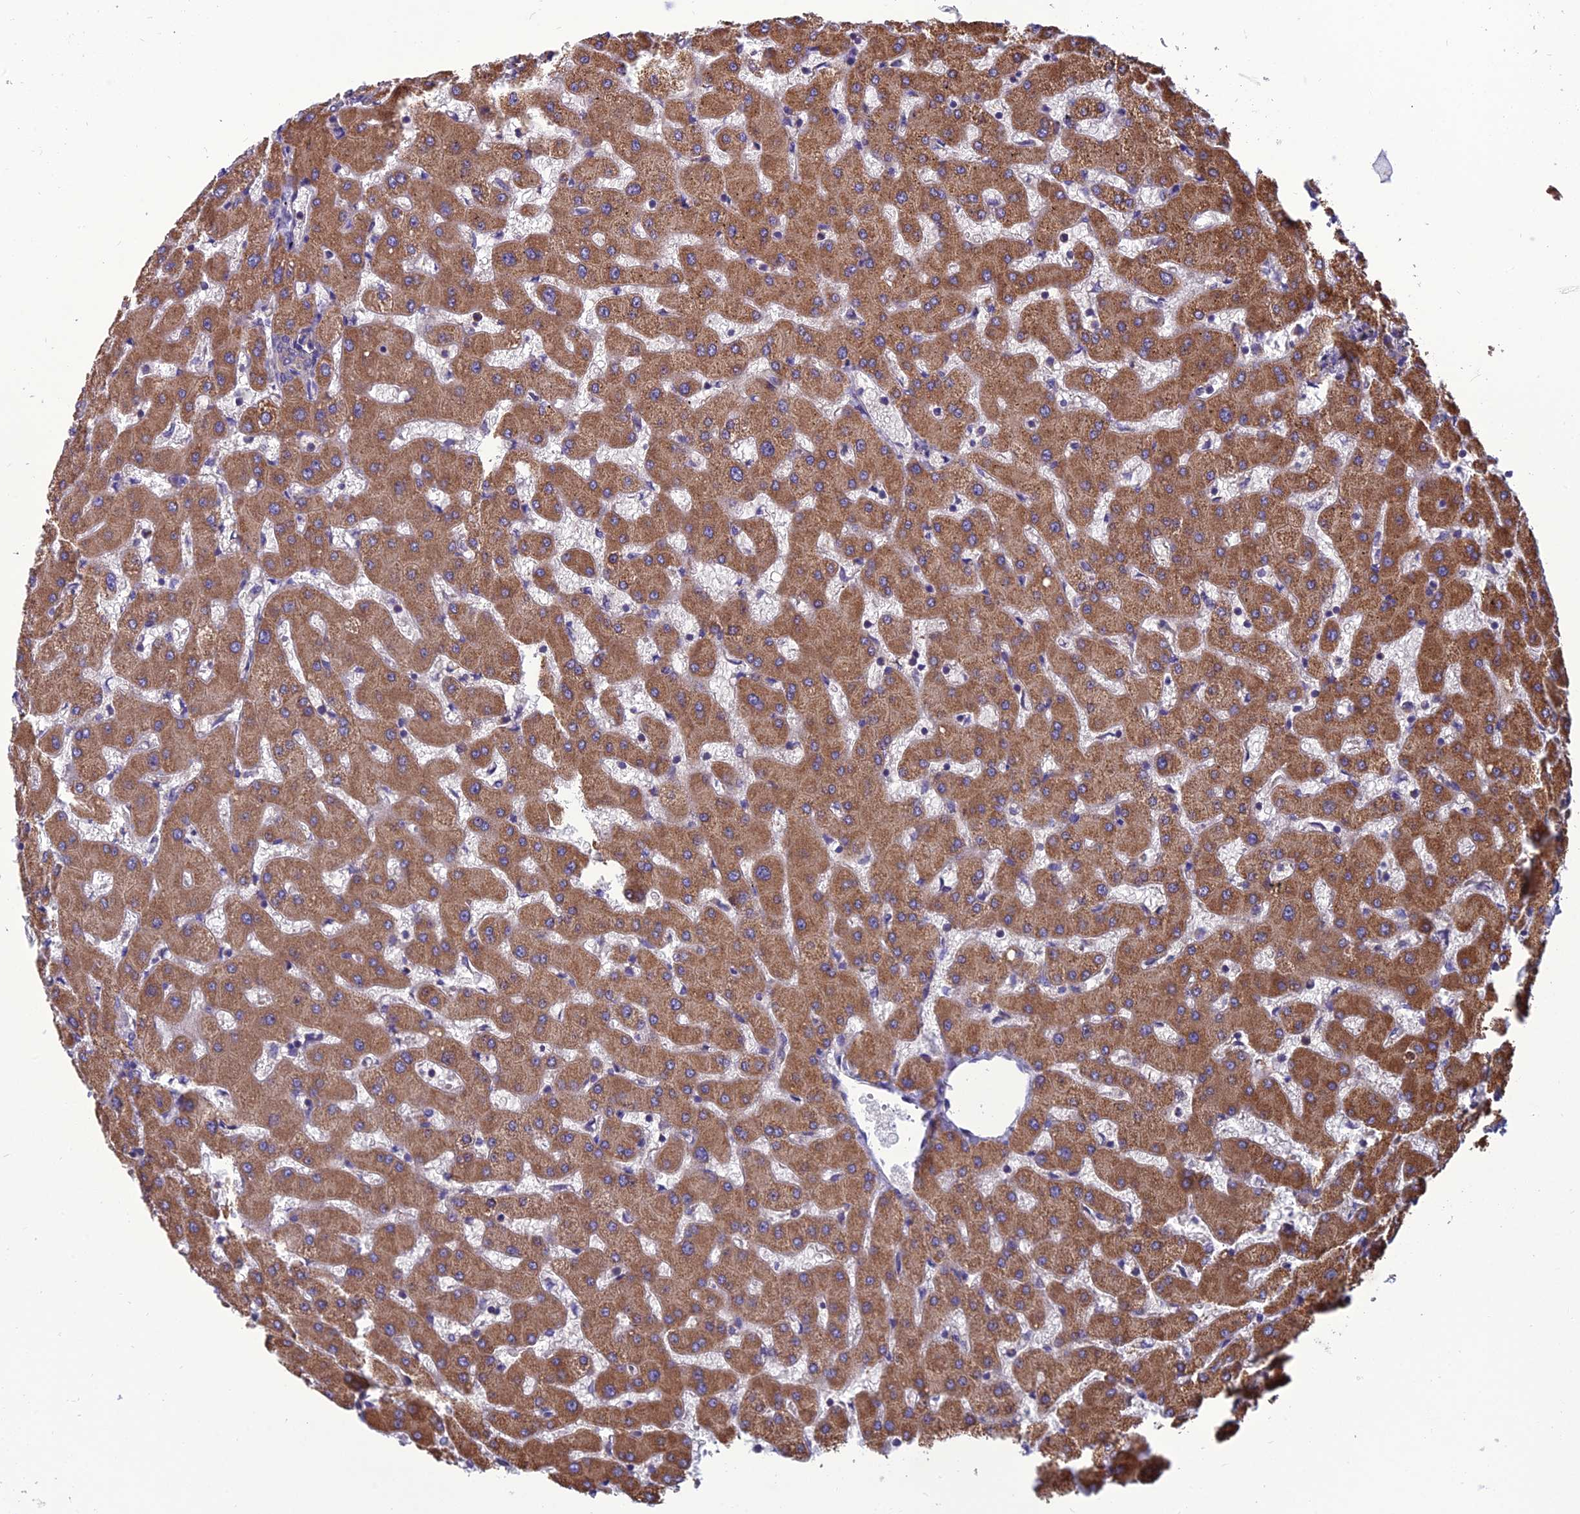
{"staining": {"intensity": "negative", "quantity": "none", "location": "none"}, "tissue": "liver", "cell_type": "Cholangiocytes", "image_type": "normal", "snomed": [{"axis": "morphology", "description": "Normal tissue, NOS"}, {"axis": "topography", "description": "Liver"}], "caption": "An immunohistochemistry micrograph of normal liver is shown. There is no staining in cholangiocytes of liver. (DAB immunohistochemistry with hematoxylin counter stain).", "gene": "UMAD1", "patient": {"sex": "female", "age": 63}}